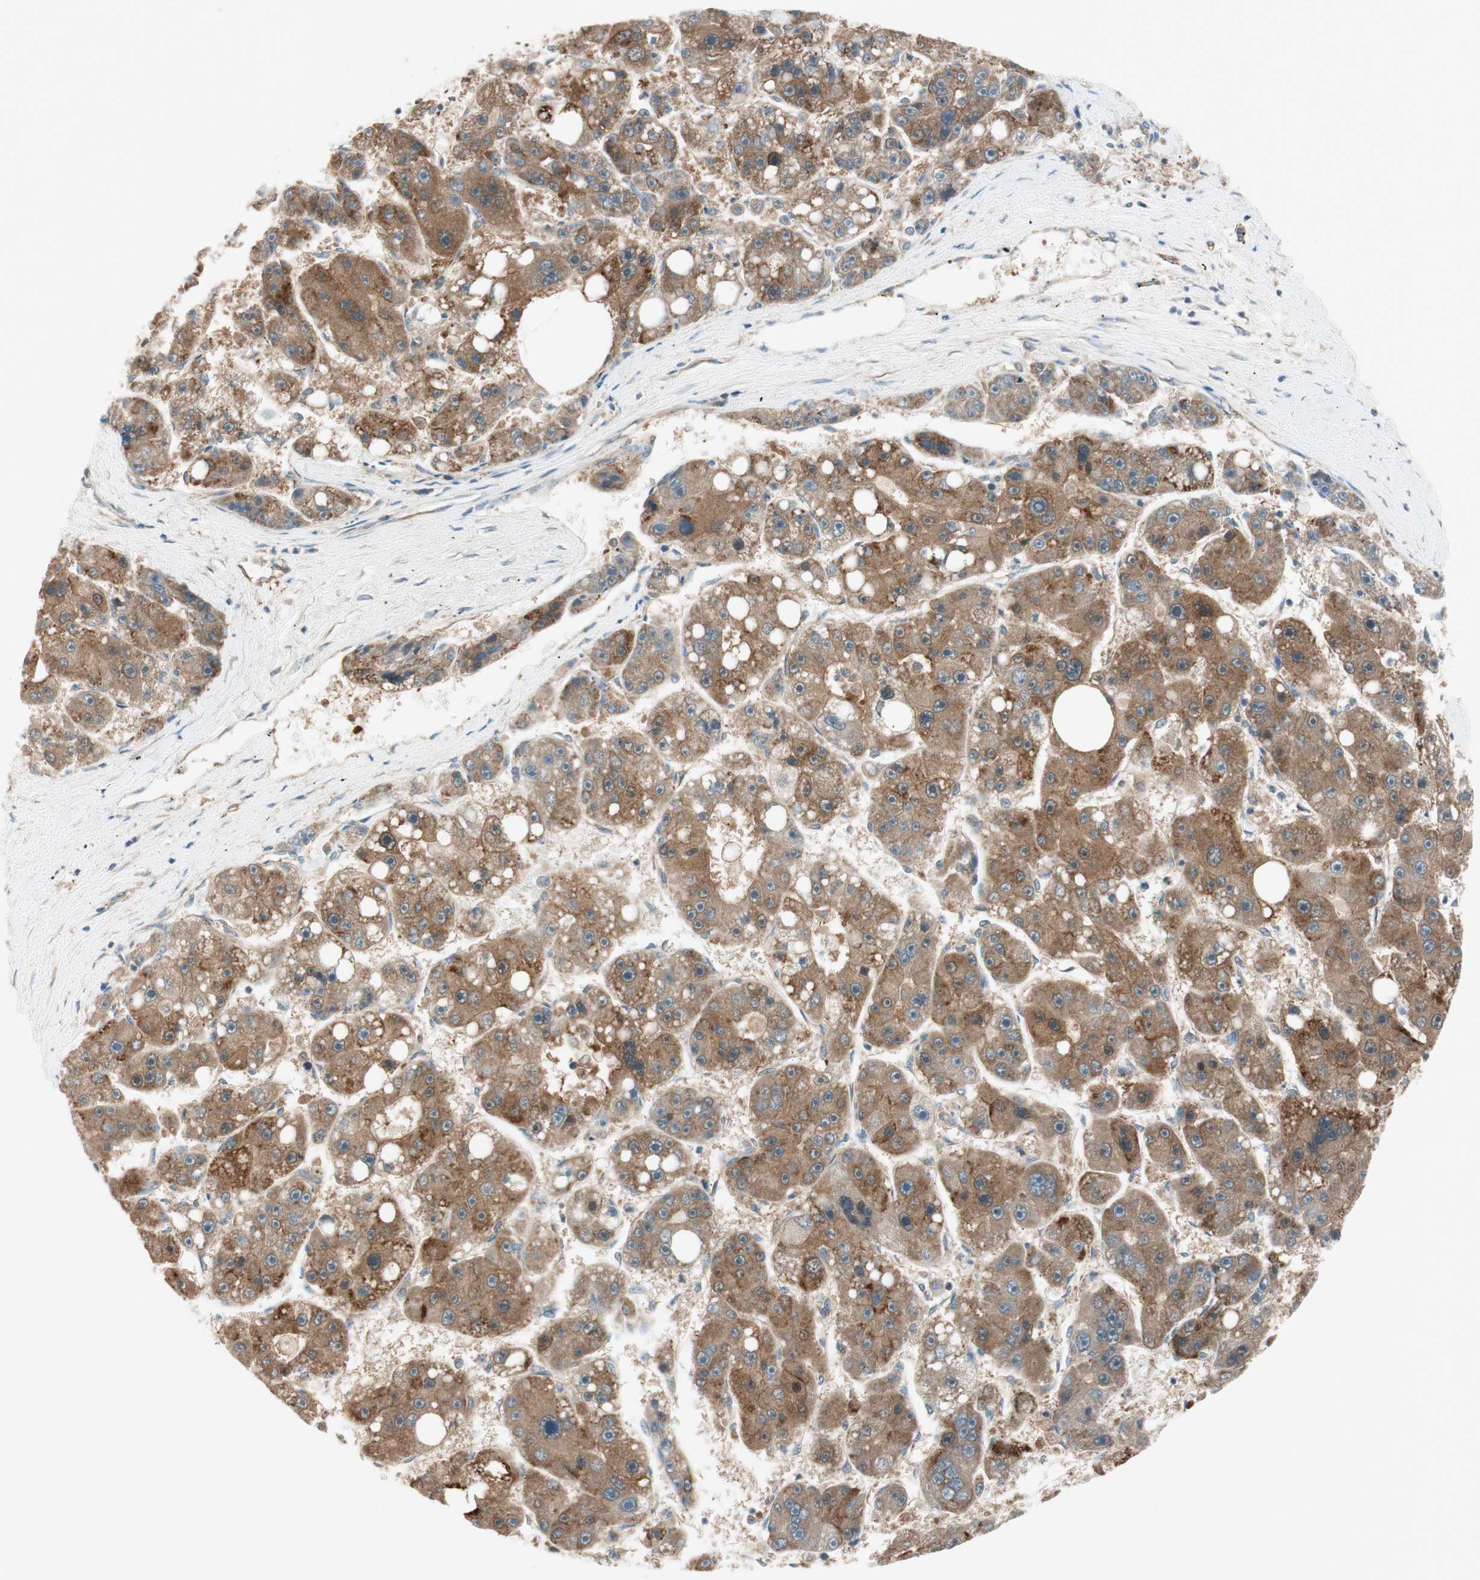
{"staining": {"intensity": "moderate", "quantity": ">75%", "location": "cytoplasmic/membranous"}, "tissue": "liver cancer", "cell_type": "Tumor cells", "image_type": "cancer", "snomed": [{"axis": "morphology", "description": "Carcinoma, Hepatocellular, NOS"}, {"axis": "topography", "description": "Liver"}], "caption": "Immunohistochemistry (IHC) histopathology image of human liver hepatocellular carcinoma stained for a protein (brown), which displays medium levels of moderate cytoplasmic/membranous positivity in about >75% of tumor cells.", "gene": "GALT", "patient": {"sex": "female", "age": 61}}